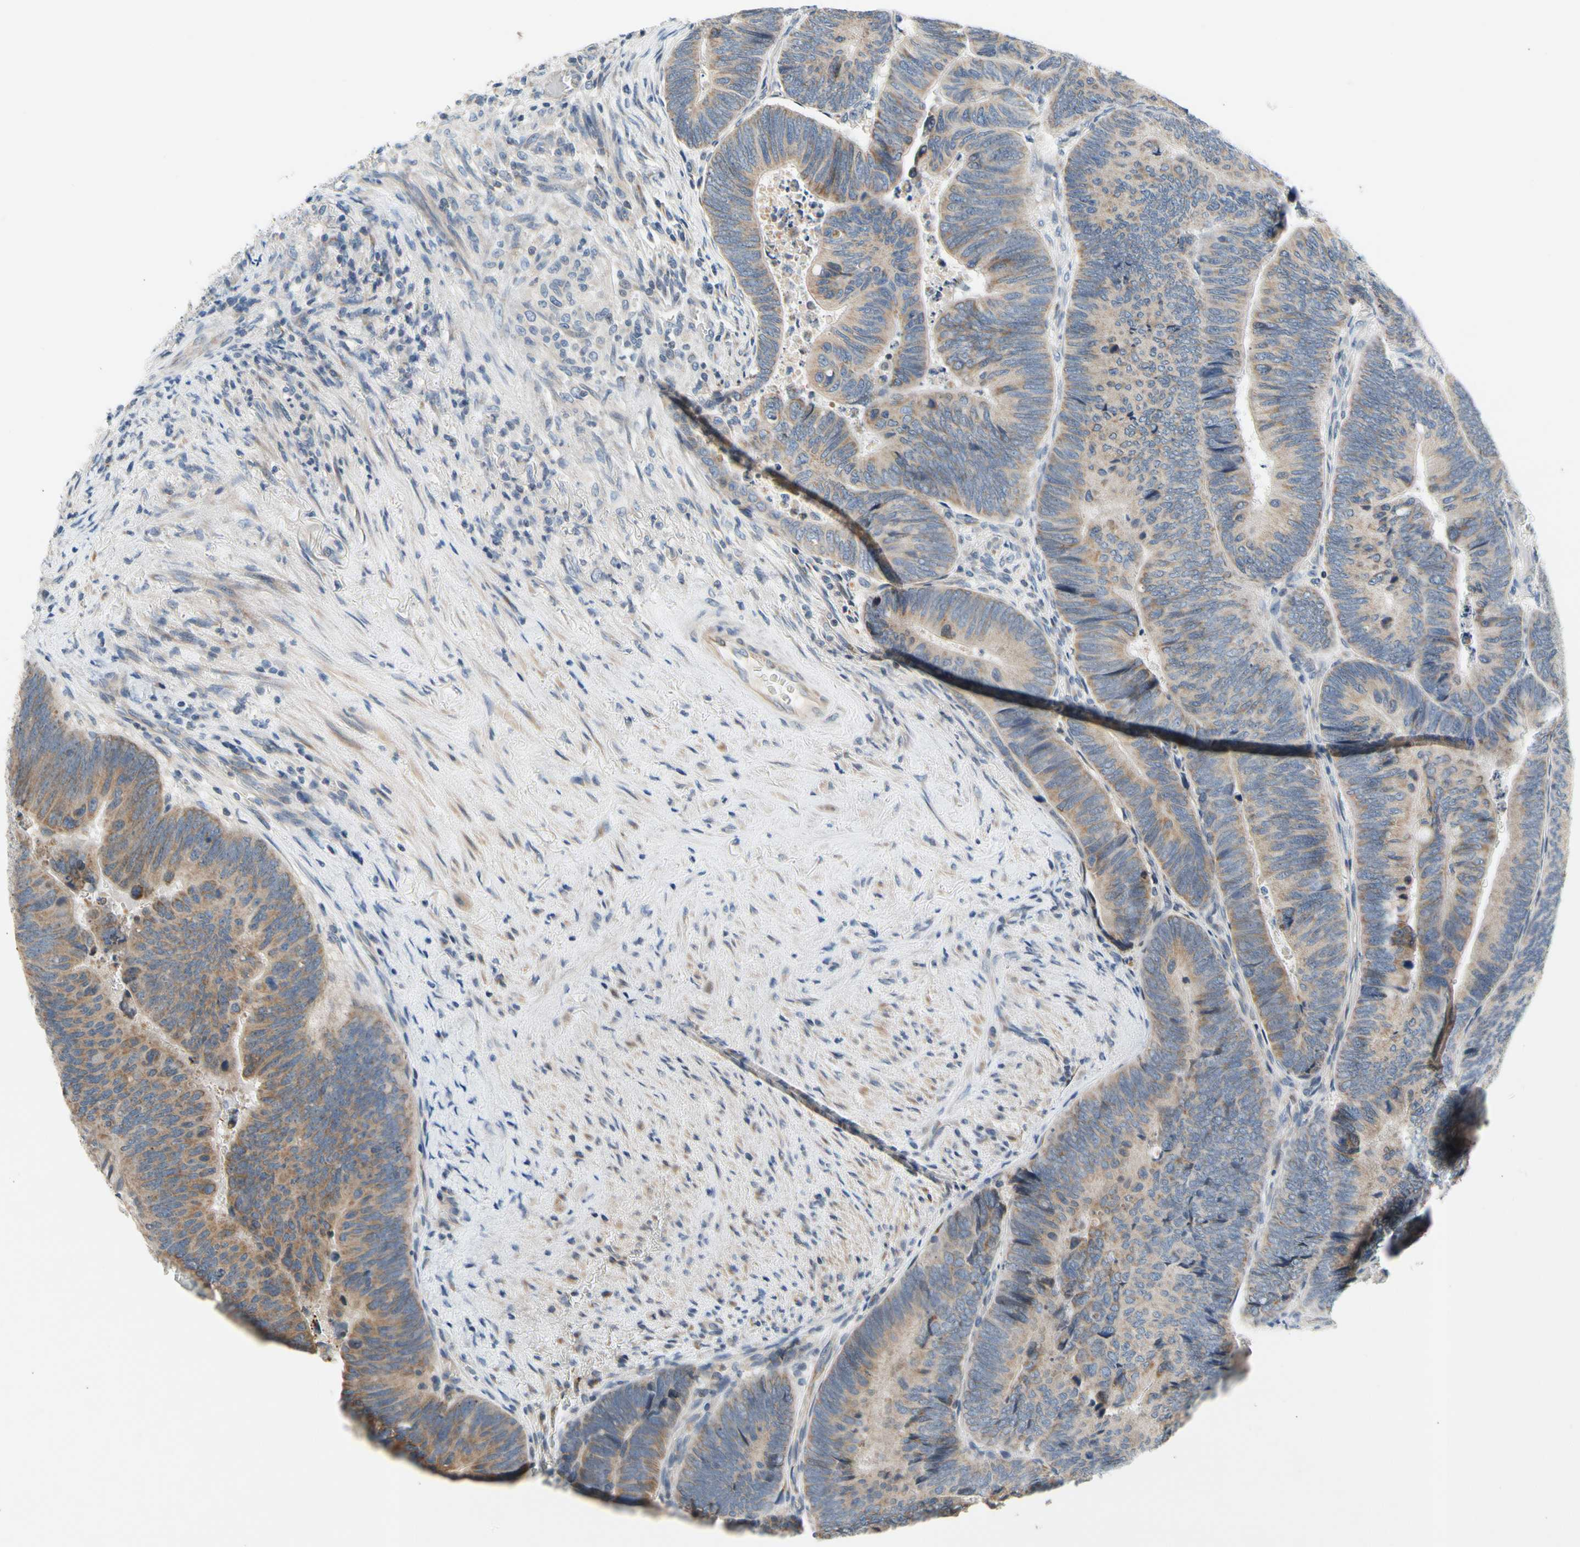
{"staining": {"intensity": "weak", "quantity": ">75%", "location": "cytoplasmic/membranous"}, "tissue": "colorectal cancer", "cell_type": "Tumor cells", "image_type": "cancer", "snomed": [{"axis": "morphology", "description": "Normal tissue, NOS"}, {"axis": "morphology", "description": "Adenocarcinoma, NOS"}, {"axis": "topography", "description": "Rectum"}, {"axis": "topography", "description": "Peripheral nerve tissue"}], "caption": "There is low levels of weak cytoplasmic/membranous expression in tumor cells of colorectal adenocarcinoma, as demonstrated by immunohistochemical staining (brown color).", "gene": "SOX30", "patient": {"sex": "male", "age": 92}}